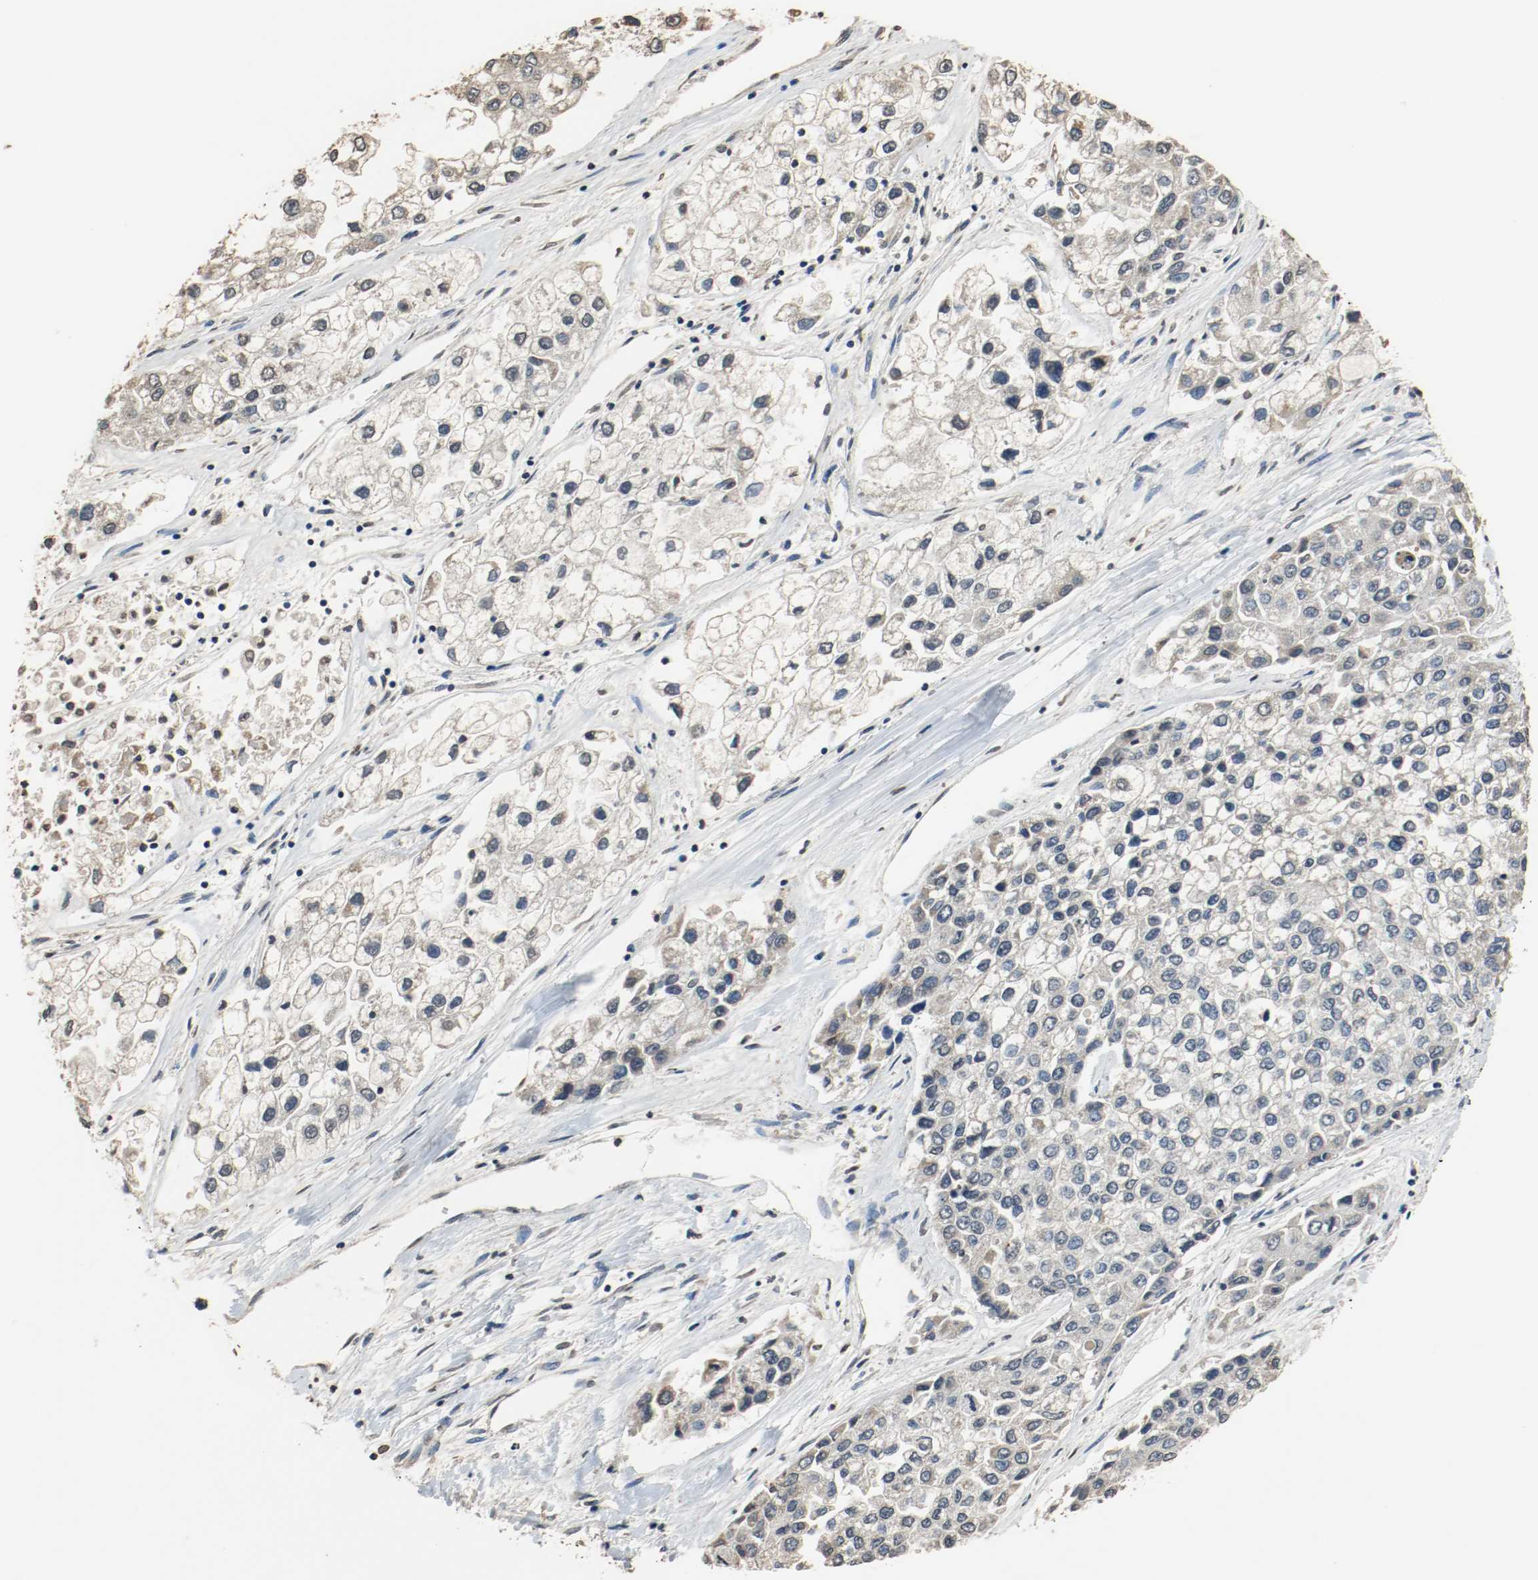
{"staining": {"intensity": "negative", "quantity": "none", "location": "none"}, "tissue": "liver cancer", "cell_type": "Tumor cells", "image_type": "cancer", "snomed": [{"axis": "morphology", "description": "Carcinoma, Hepatocellular, NOS"}, {"axis": "topography", "description": "Liver"}], "caption": "This is an immunohistochemistry image of human liver cancer (hepatocellular carcinoma). There is no expression in tumor cells.", "gene": "RTN4", "patient": {"sex": "female", "age": 66}}